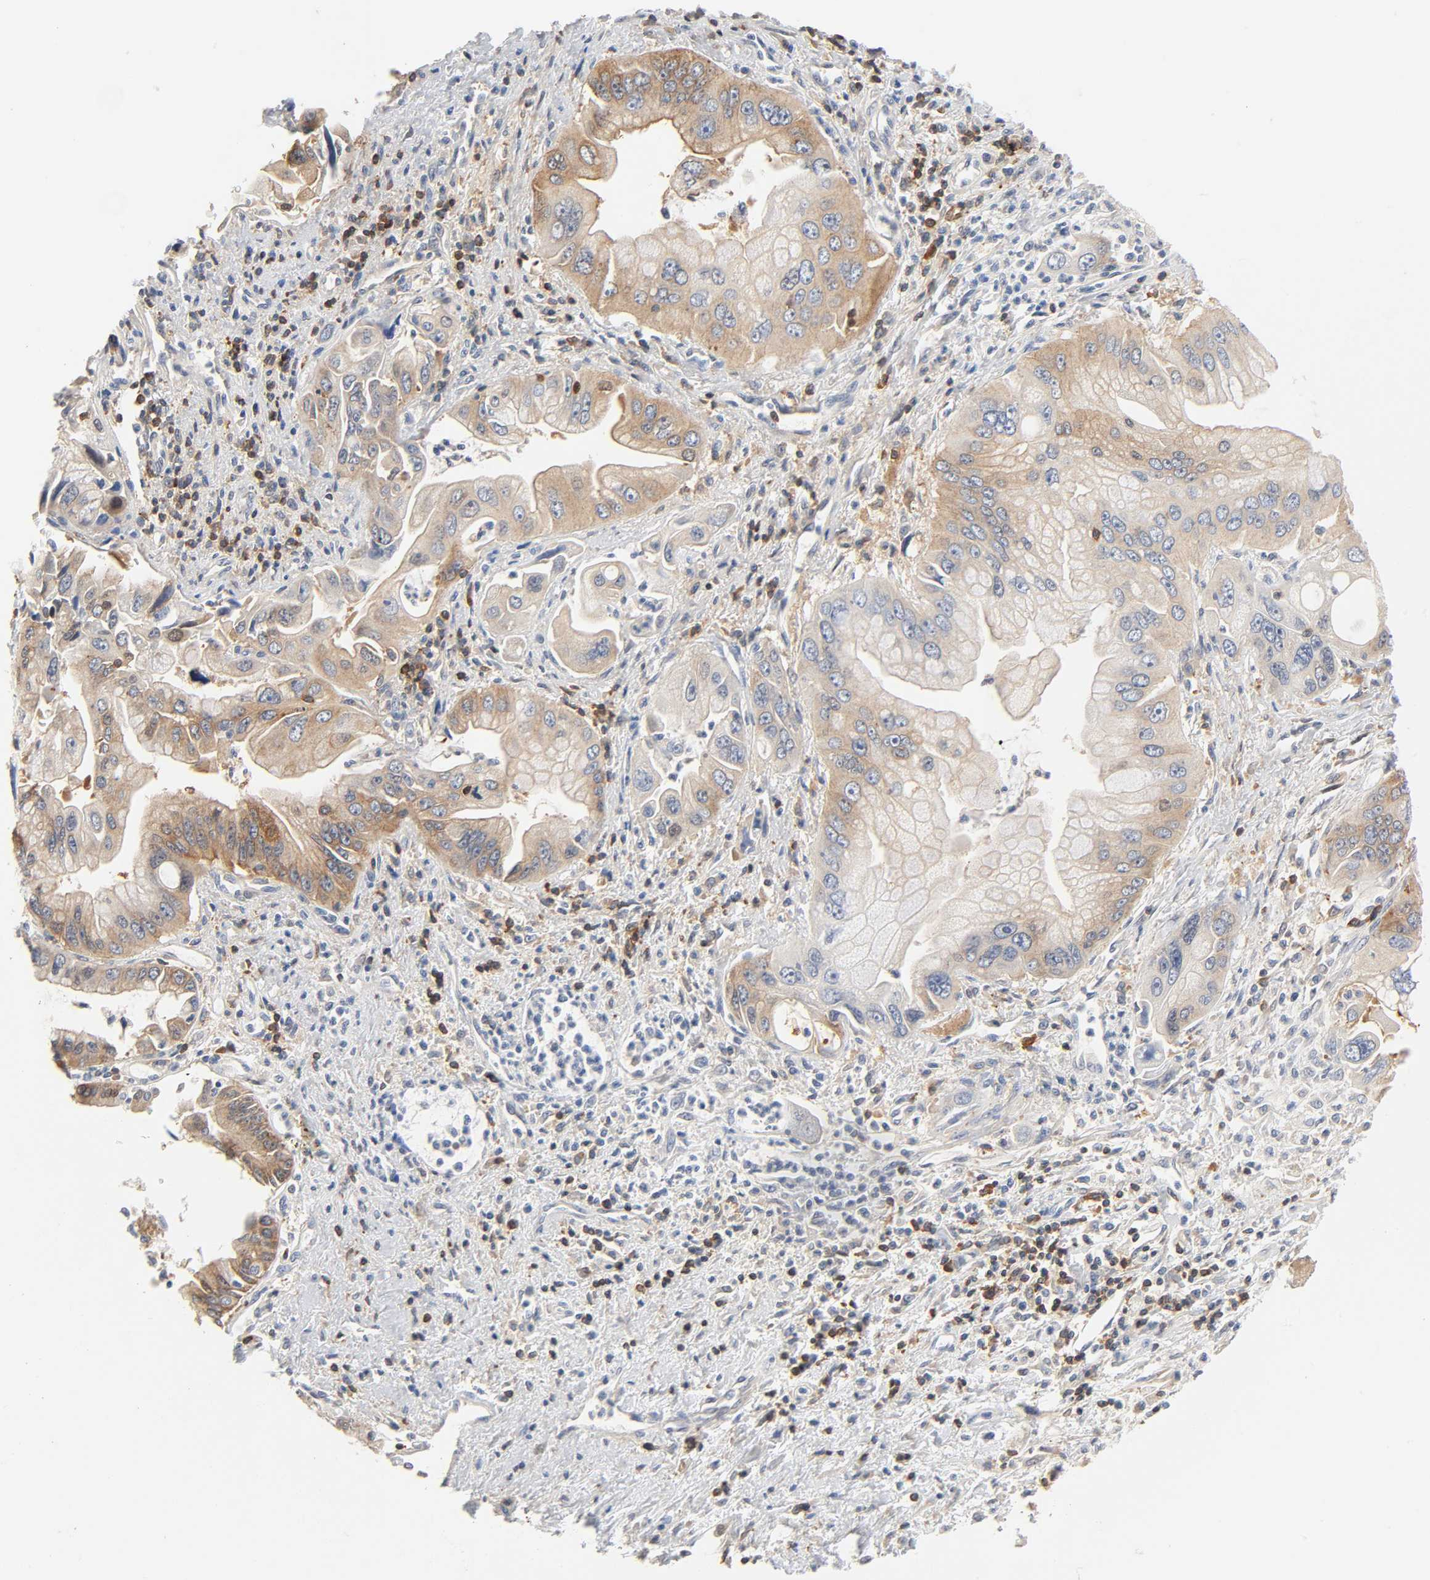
{"staining": {"intensity": "moderate", "quantity": ">75%", "location": "cytoplasmic/membranous"}, "tissue": "pancreatic cancer", "cell_type": "Tumor cells", "image_type": "cancer", "snomed": [{"axis": "morphology", "description": "Adenocarcinoma, NOS"}, {"axis": "topography", "description": "Pancreas"}], "caption": "A brown stain highlights moderate cytoplasmic/membranous staining of a protein in adenocarcinoma (pancreatic) tumor cells.", "gene": "BIN1", "patient": {"sex": "male", "age": 59}}